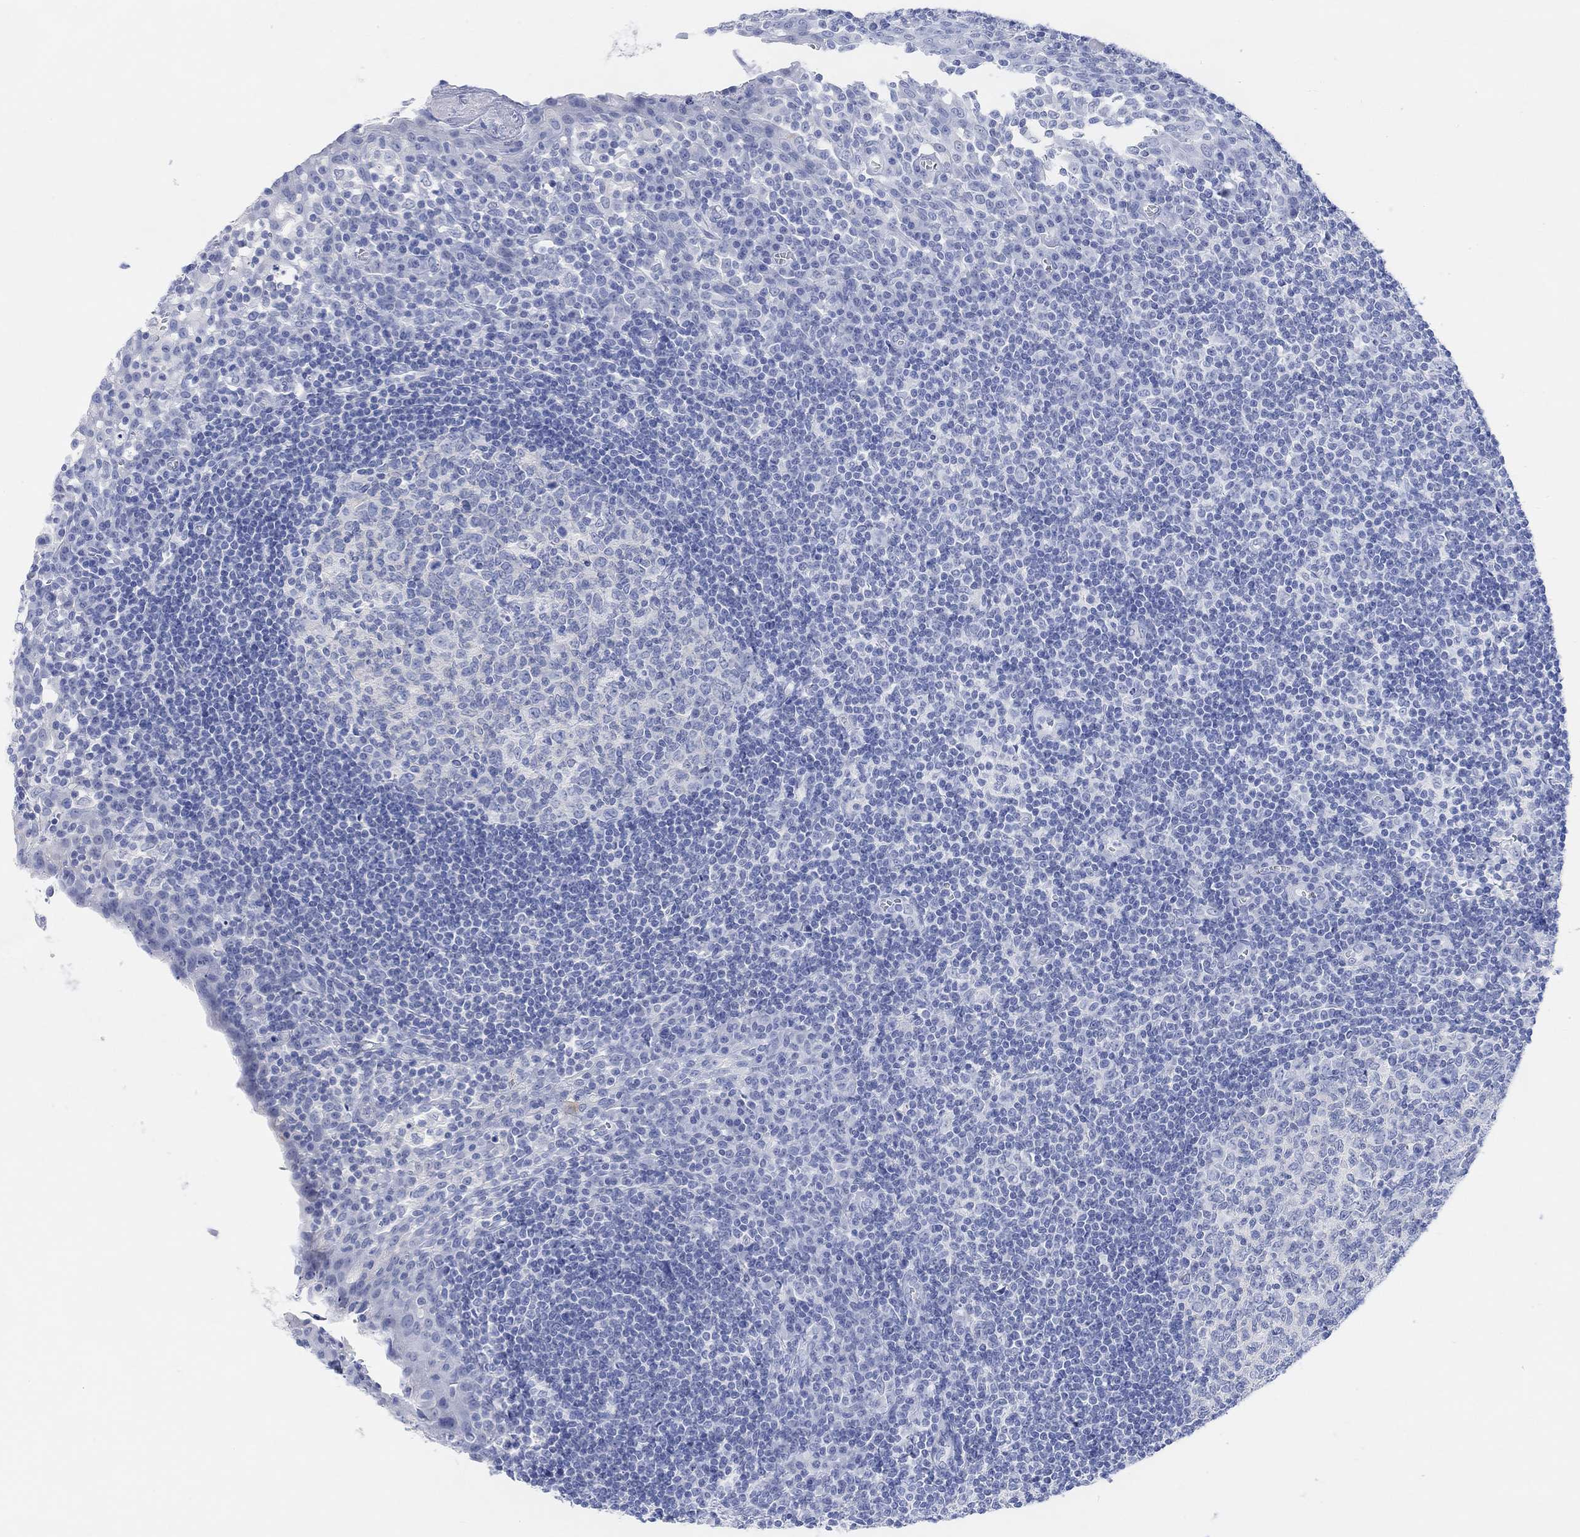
{"staining": {"intensity": "negative", "quantity": "none", "location": "none"}, "tissue": "tonsil", "cell_type": "Germinal center cells", "image_type": "normal", "snomed": [{"axis": "morphology", "description": "Normal tissue, NOS"}, {"axis": "topography", "description": "Tonsil"}], "caption": "The photomicrograph shows no staining of germinal center cells in benign tonsil.", "gene": "ENO4", "patient": {"sex": "female", "age": 13}}